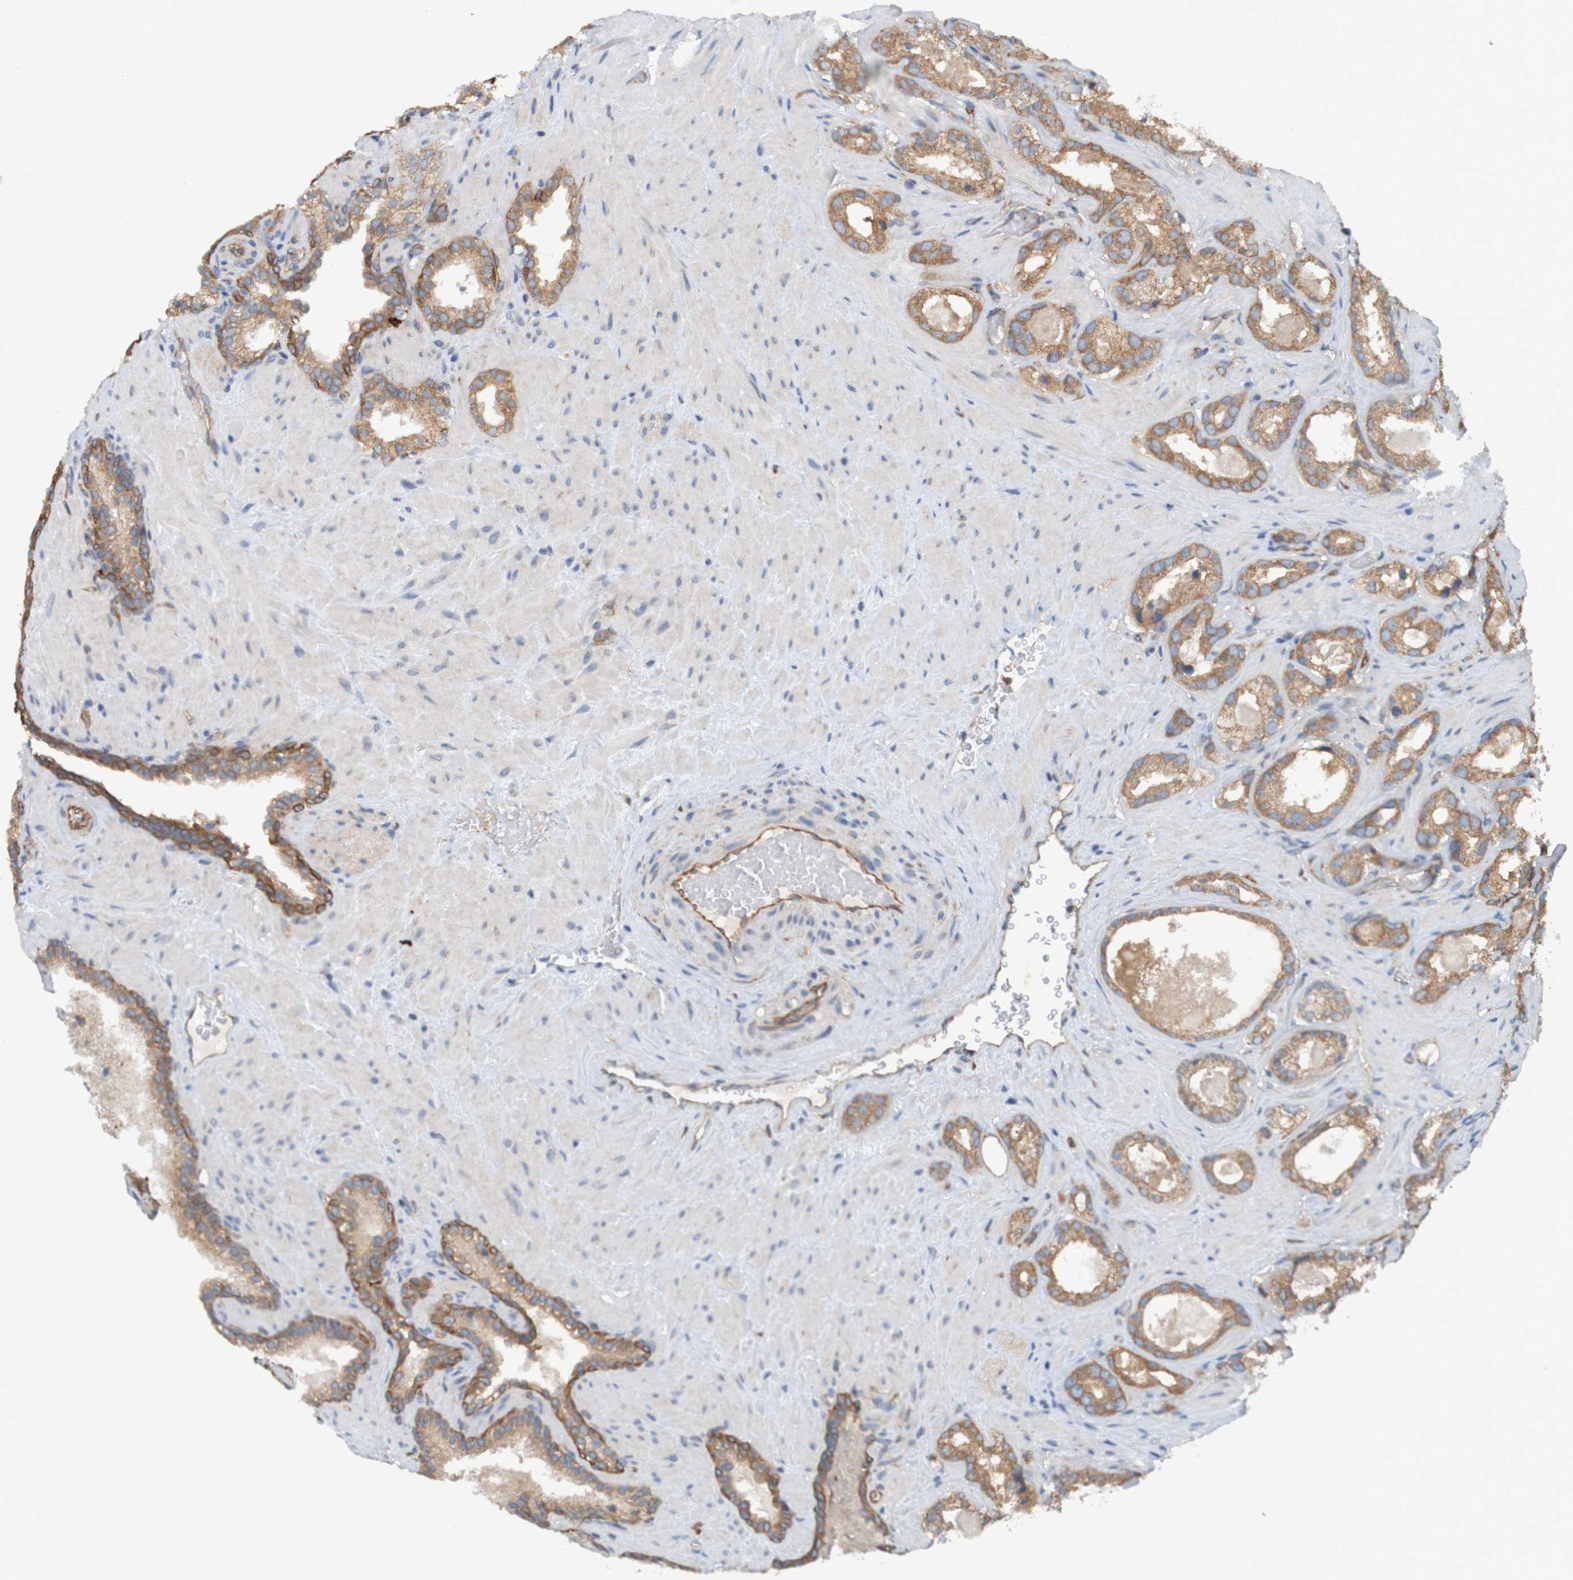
{"staining": {"intensity": "moderate", "quantity": ">75%", "location": "cytoplasmic/membranous"}, "tissue": "prostate cancer", "cell_type": "Tumor cells", "image_type": "cancer", "snomed": [{"axis": "morphology", "description": "Adenocarcinoma, High grade"}, {"axis": "topography", "description": "Prostate"}], "caption": "Protein expression analysis of prostate cancer shows moderate cytoplasmic/membranous staining in about >75% of tumor cells. (Stains: DAB (3,3'-diaminobenzidine) in brown, nuclei in blue, Microscopy: brightfield microscopy at high magnification).", "gene": "DNAJC4", "patient": {"sex": "male", "age": 64}}